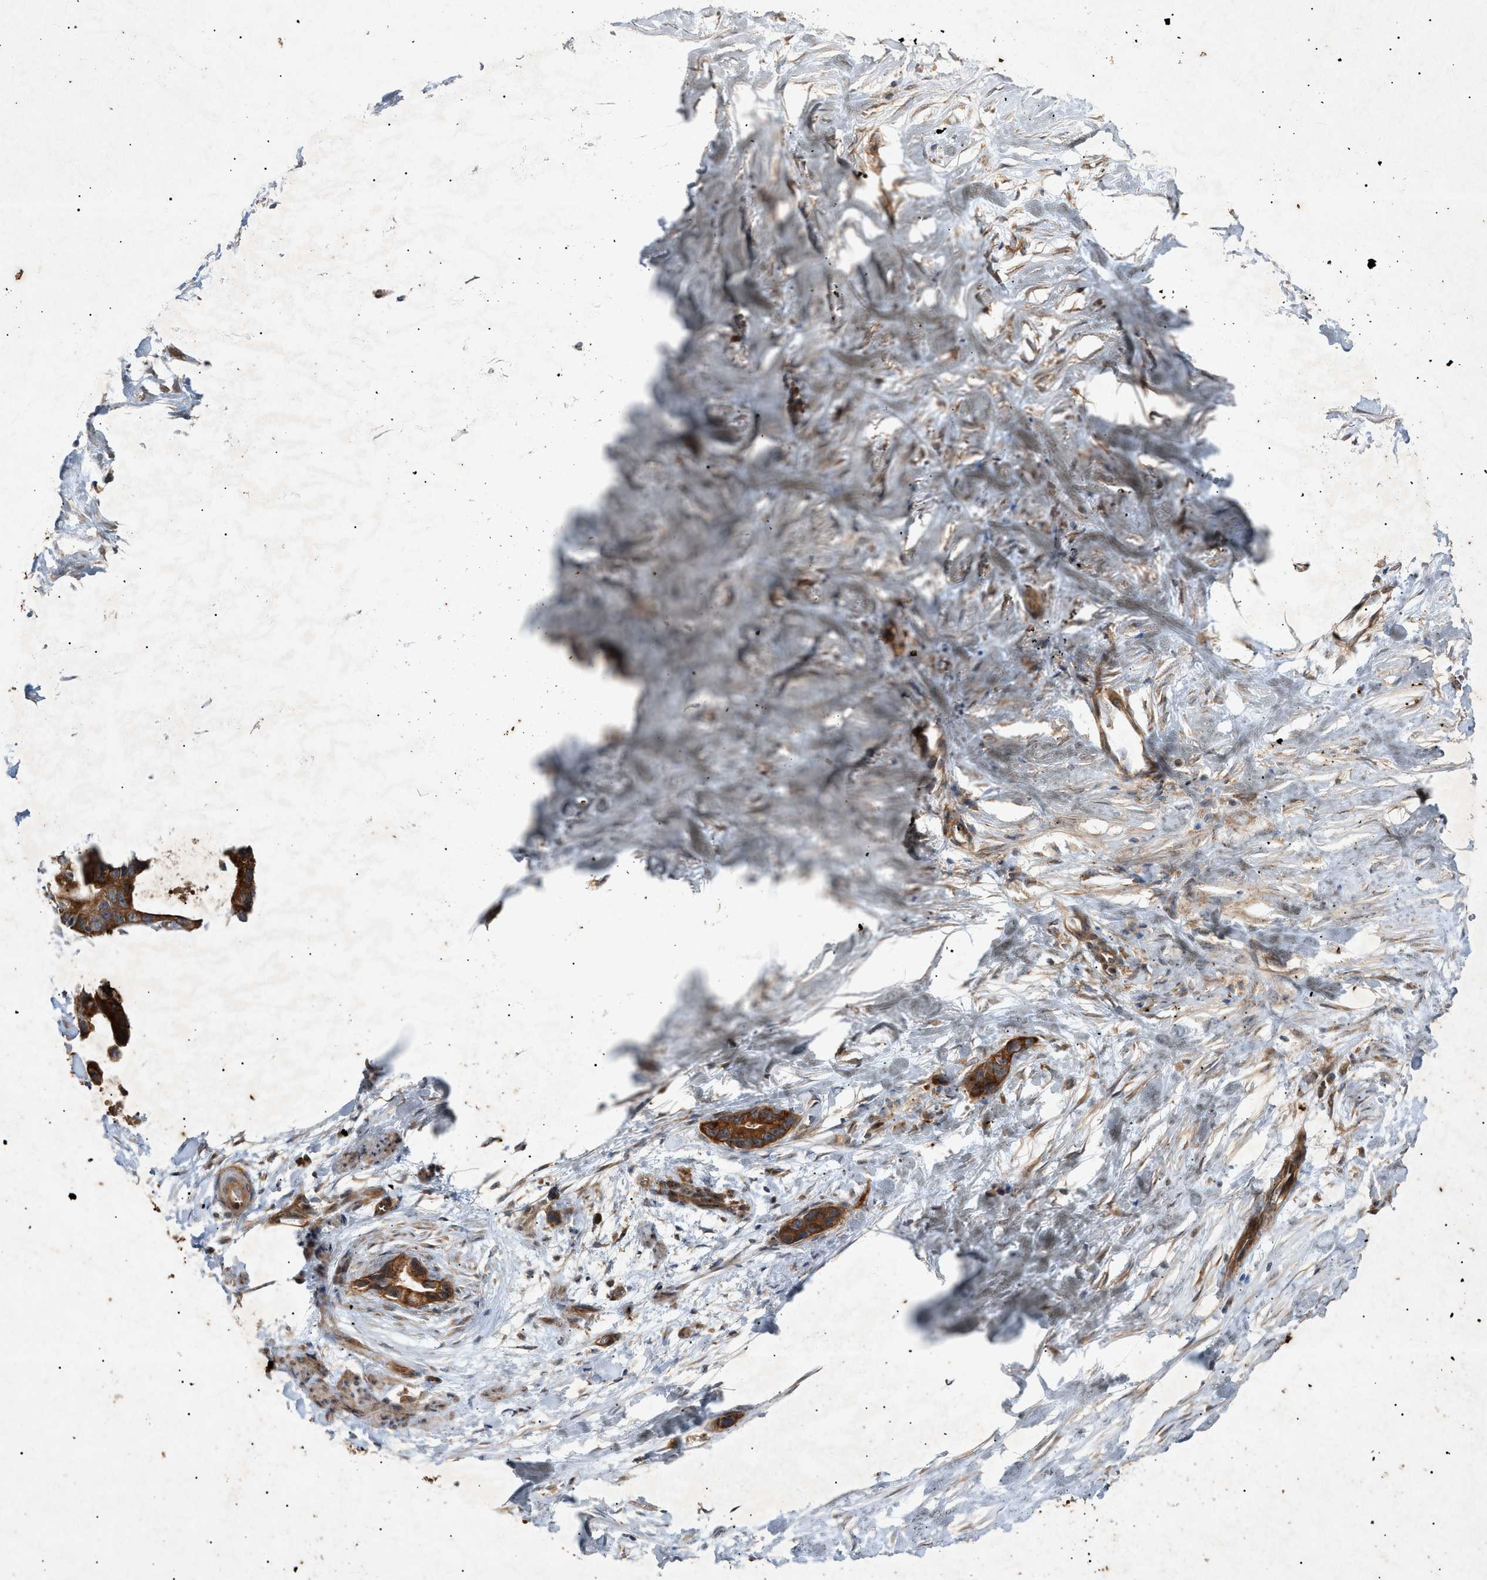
{"staining": {"intensity": "strong", "quantity": ">75%", "location": "cytoplasmic/membranous"}, "tissue": "liver cancer", "cell_type": "Tumor cells", "image_type": "cancer", "snomed": [{"axis": "morphology", "description": "Cholangiocarcinoma"}, {"axis": "topography", "description": "Liver"}], "caption": "Liver cancer stained for a protein (brown) shows strong cytoplasmic/membranous positive expression in approximately >75% of tumor cells.", "gene": "MTCH1", "patient": {"sex": "female", "age": 55}}